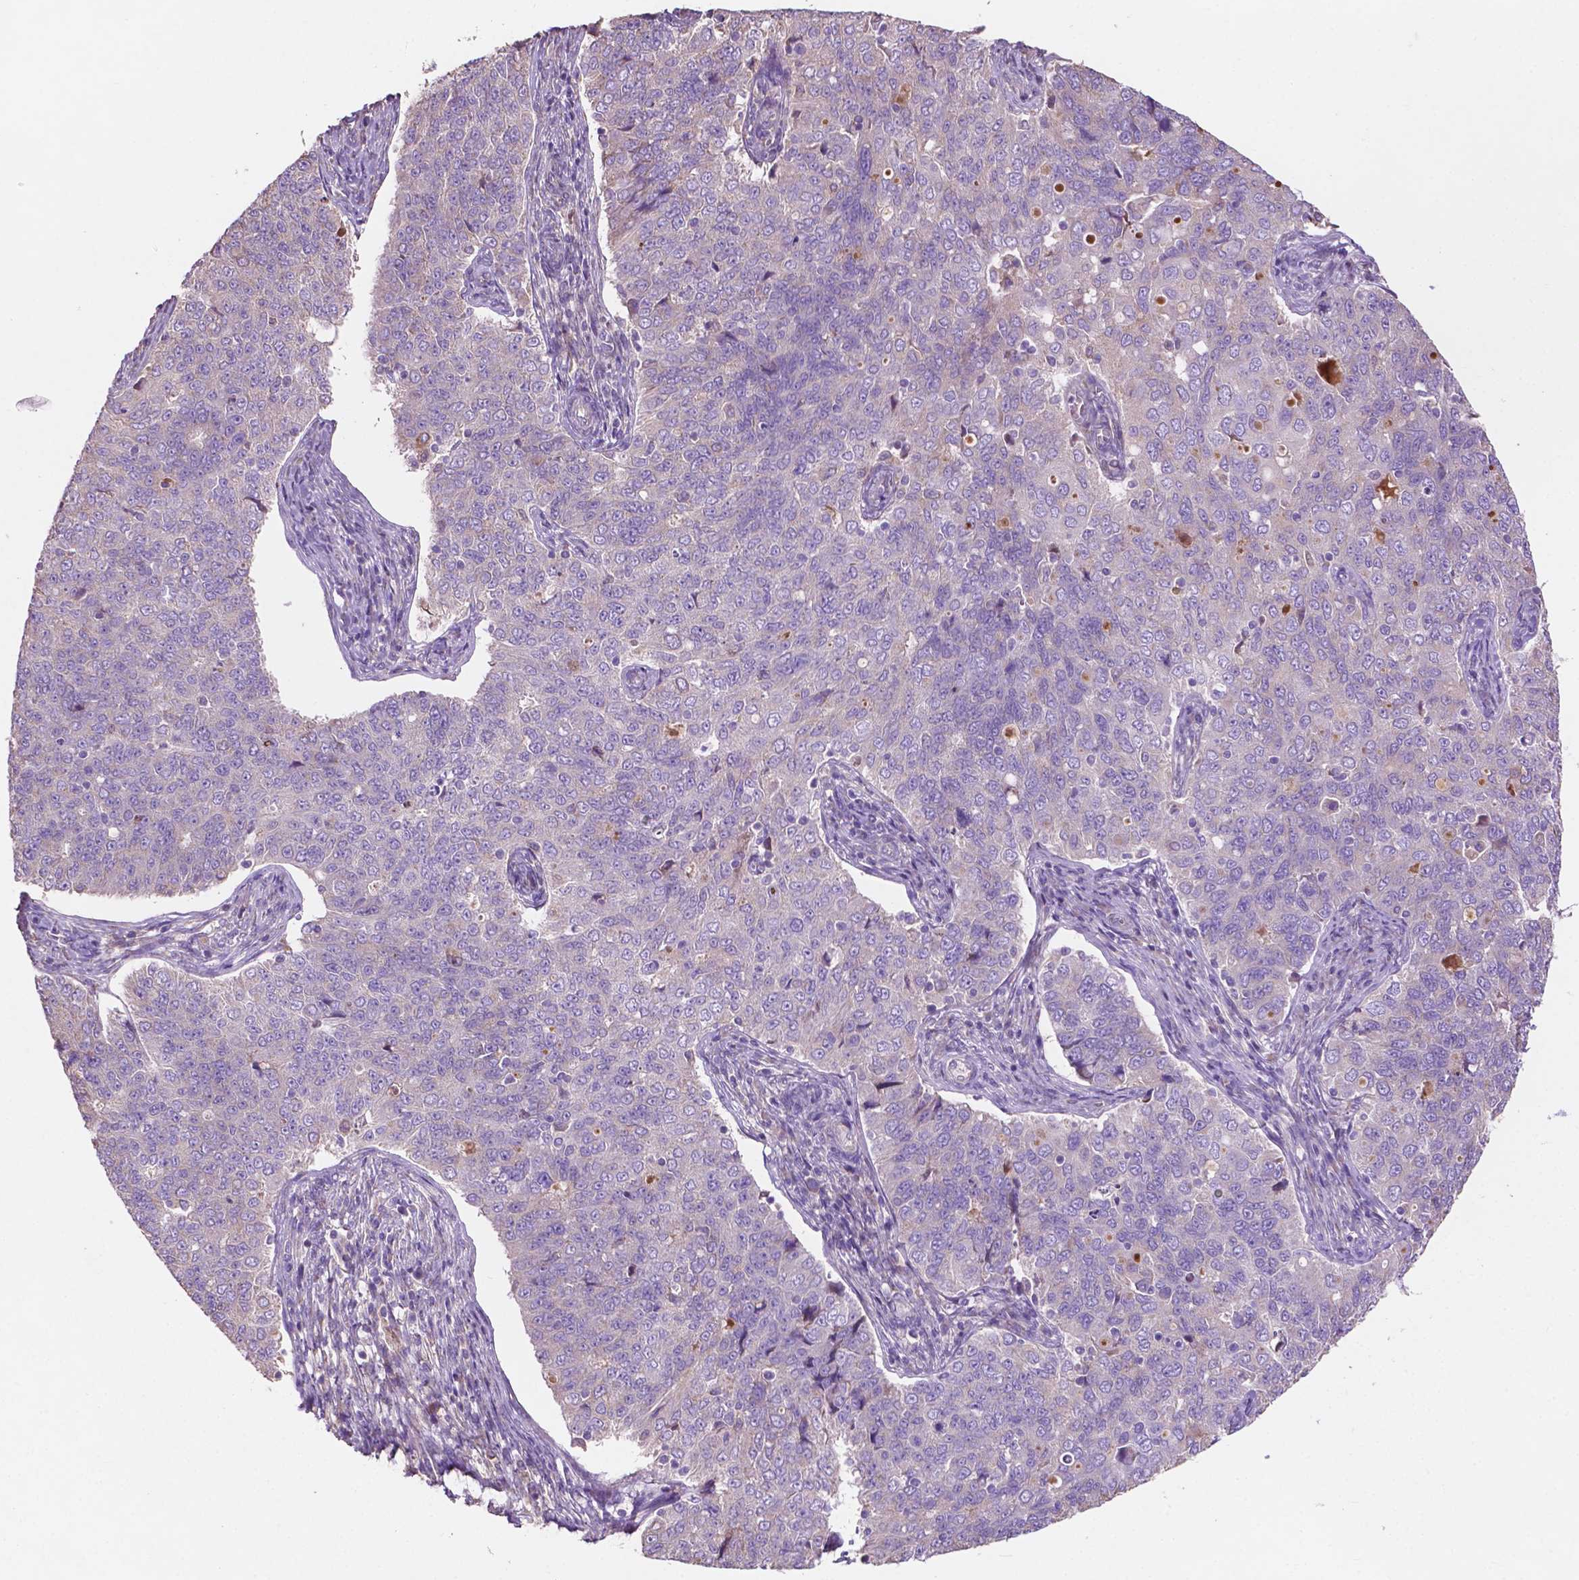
{"staining": {"intensity": "negative", "quantity": "none", "location": "none"}, "tissue": "endometrial cancer", "cell_type": "Tumor cells", "image_type": "cancer", "snomed": [{"axis": "morphology", "description": "Adenocarcinoma, NOS"}, {"axis": "topography", "description": "Endometrium"}], "caption": "The micrograph exhibits no significant positivity in tumor cells of endometrial cancer (adenocarcinoma).", "gene": "MBTPS1", "patient": {"sex": "female", "age": 43}}